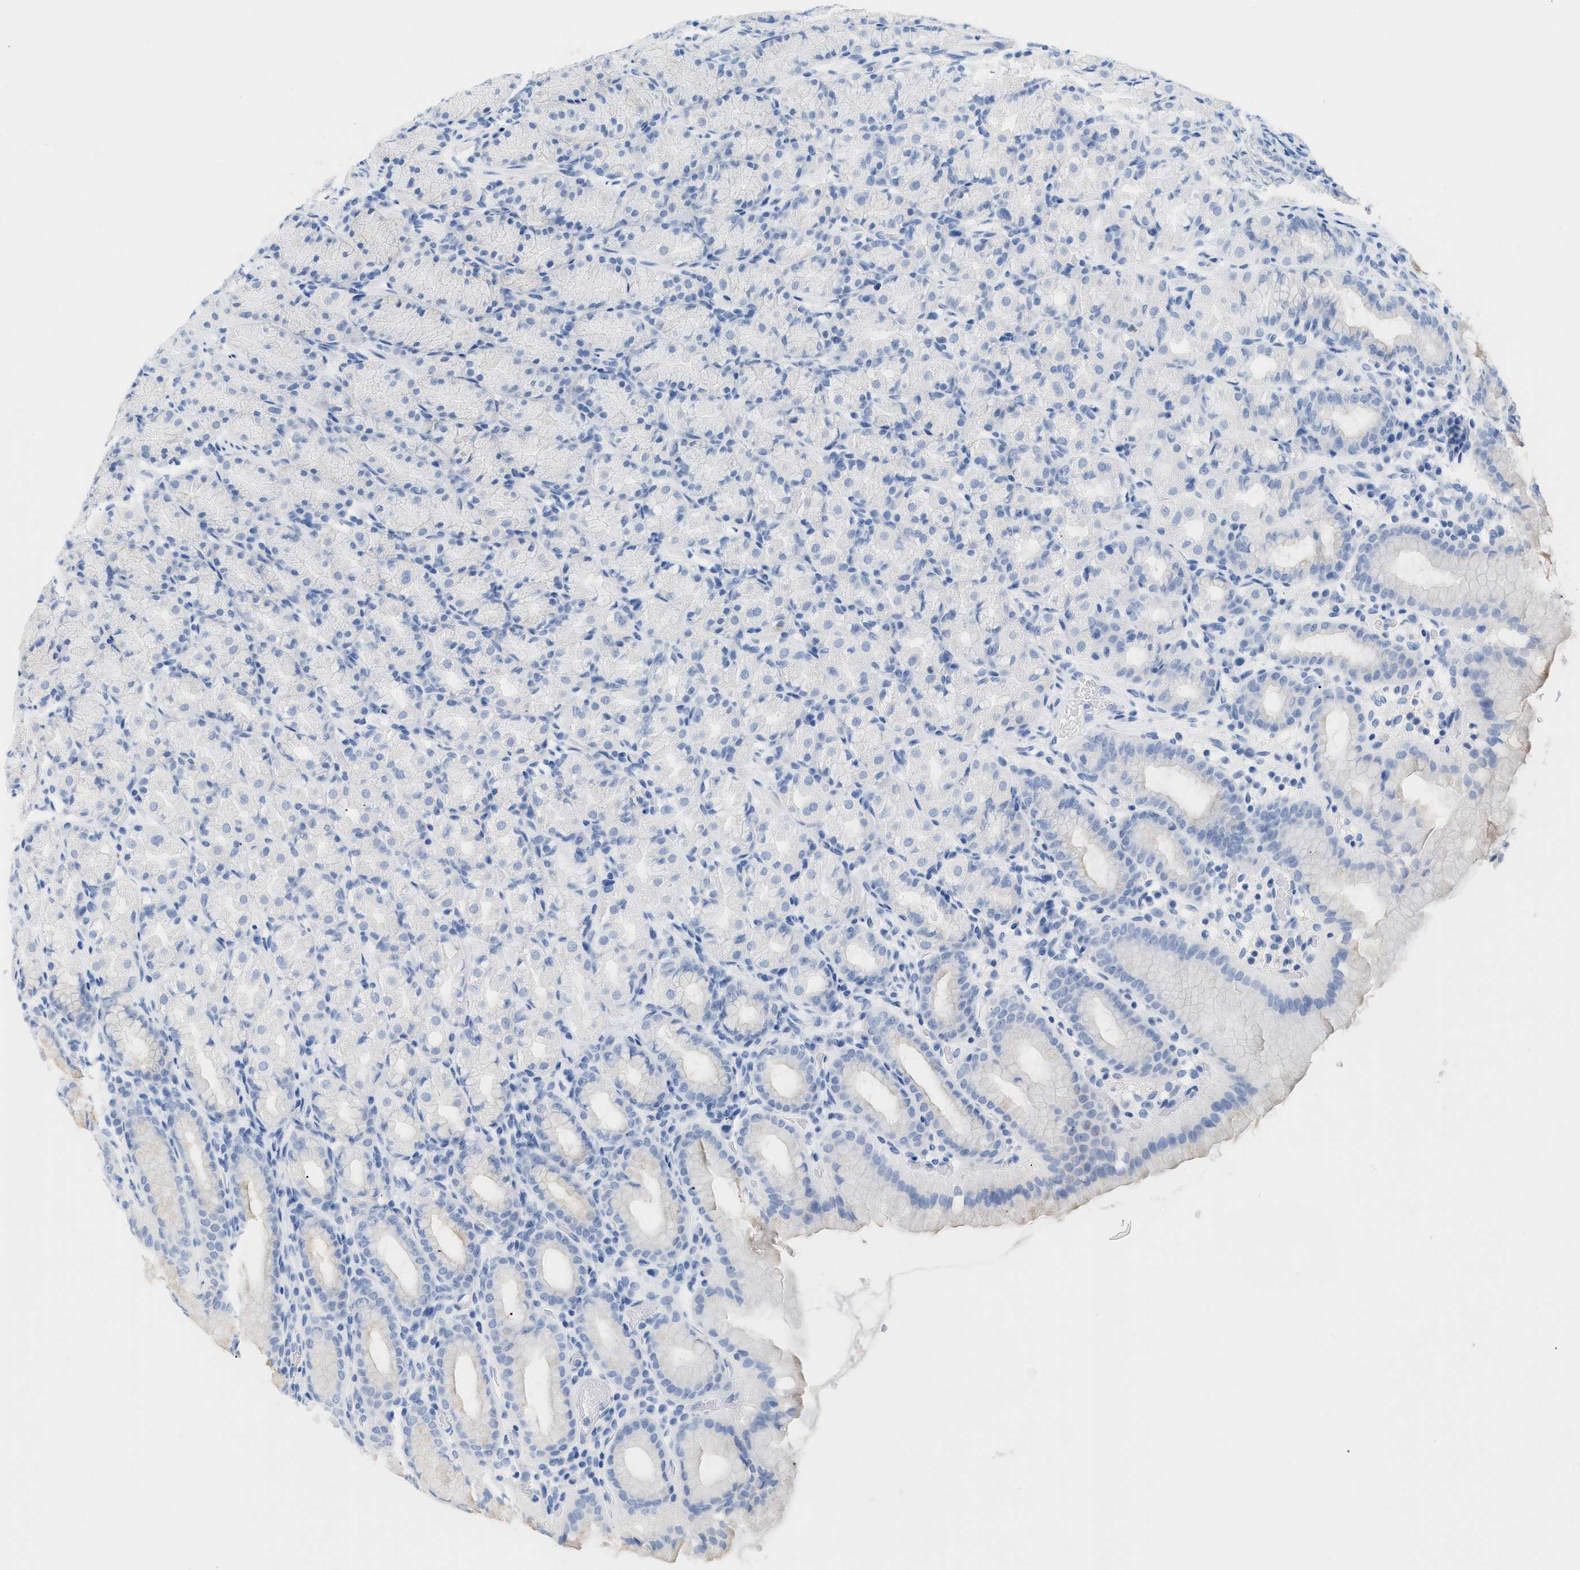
{"staining": {"intensity": "negative", "quantity": "none", "location": "none"}, "tissue": "stomach", "cell_type": "Glandular cells", "image_type": "normal", "snomed": [{"axis": "morphology", "description": "Normal tissue, NOS"}, {"axis": "topography", "description": "Stomach, upper"}], "caption": "This micrograph is of unremarkable stomach stained with immunohistochemistry (IHC) to label a protein in brown with the nuclei are counter-stained blue. There is no expression in glandular cells.", "gene": "PAPPA", "patient": {"sex": "male", "age": 68}}